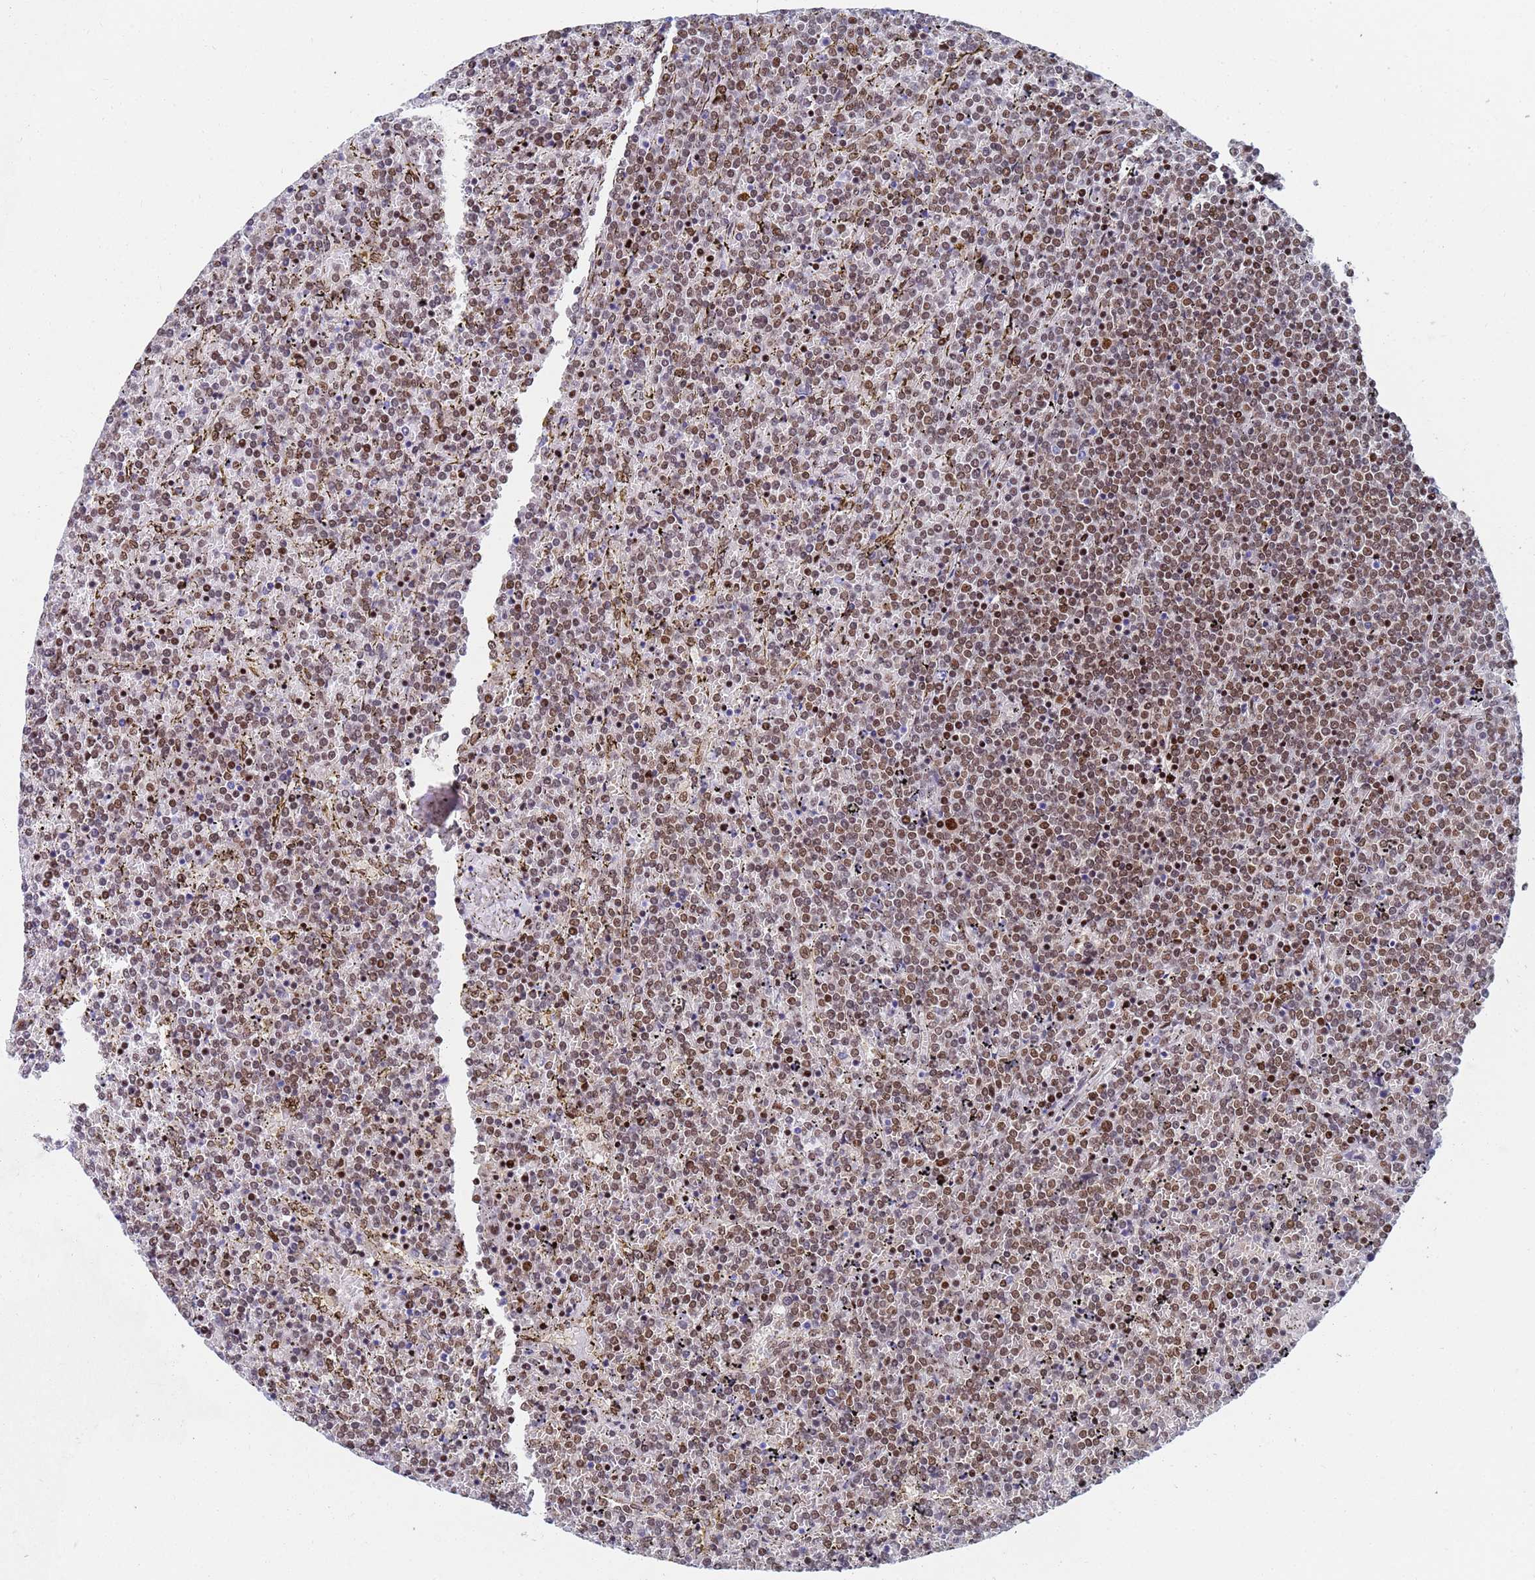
{"staining": {"intensity": "moderate", "quantity": ">75%", "location": "nuclear"}, "tissue": "lymphoma", "cell_type": "Tumor cells", "image_type": "cancer", "snomed": [{"axis": "morphology", "description": "Malignant lymphoma, non-Hodgkin's type, Low grade"}, {"axis": "topography", "description": "Spleen"}], "caption": "This is an image of immunohistochemistry staining of lymphoma, which shows moderate staining in the nuclear of tumor cells.", "gene": "AP5Z1", "patient": {"sex": "female", "age": 19}}